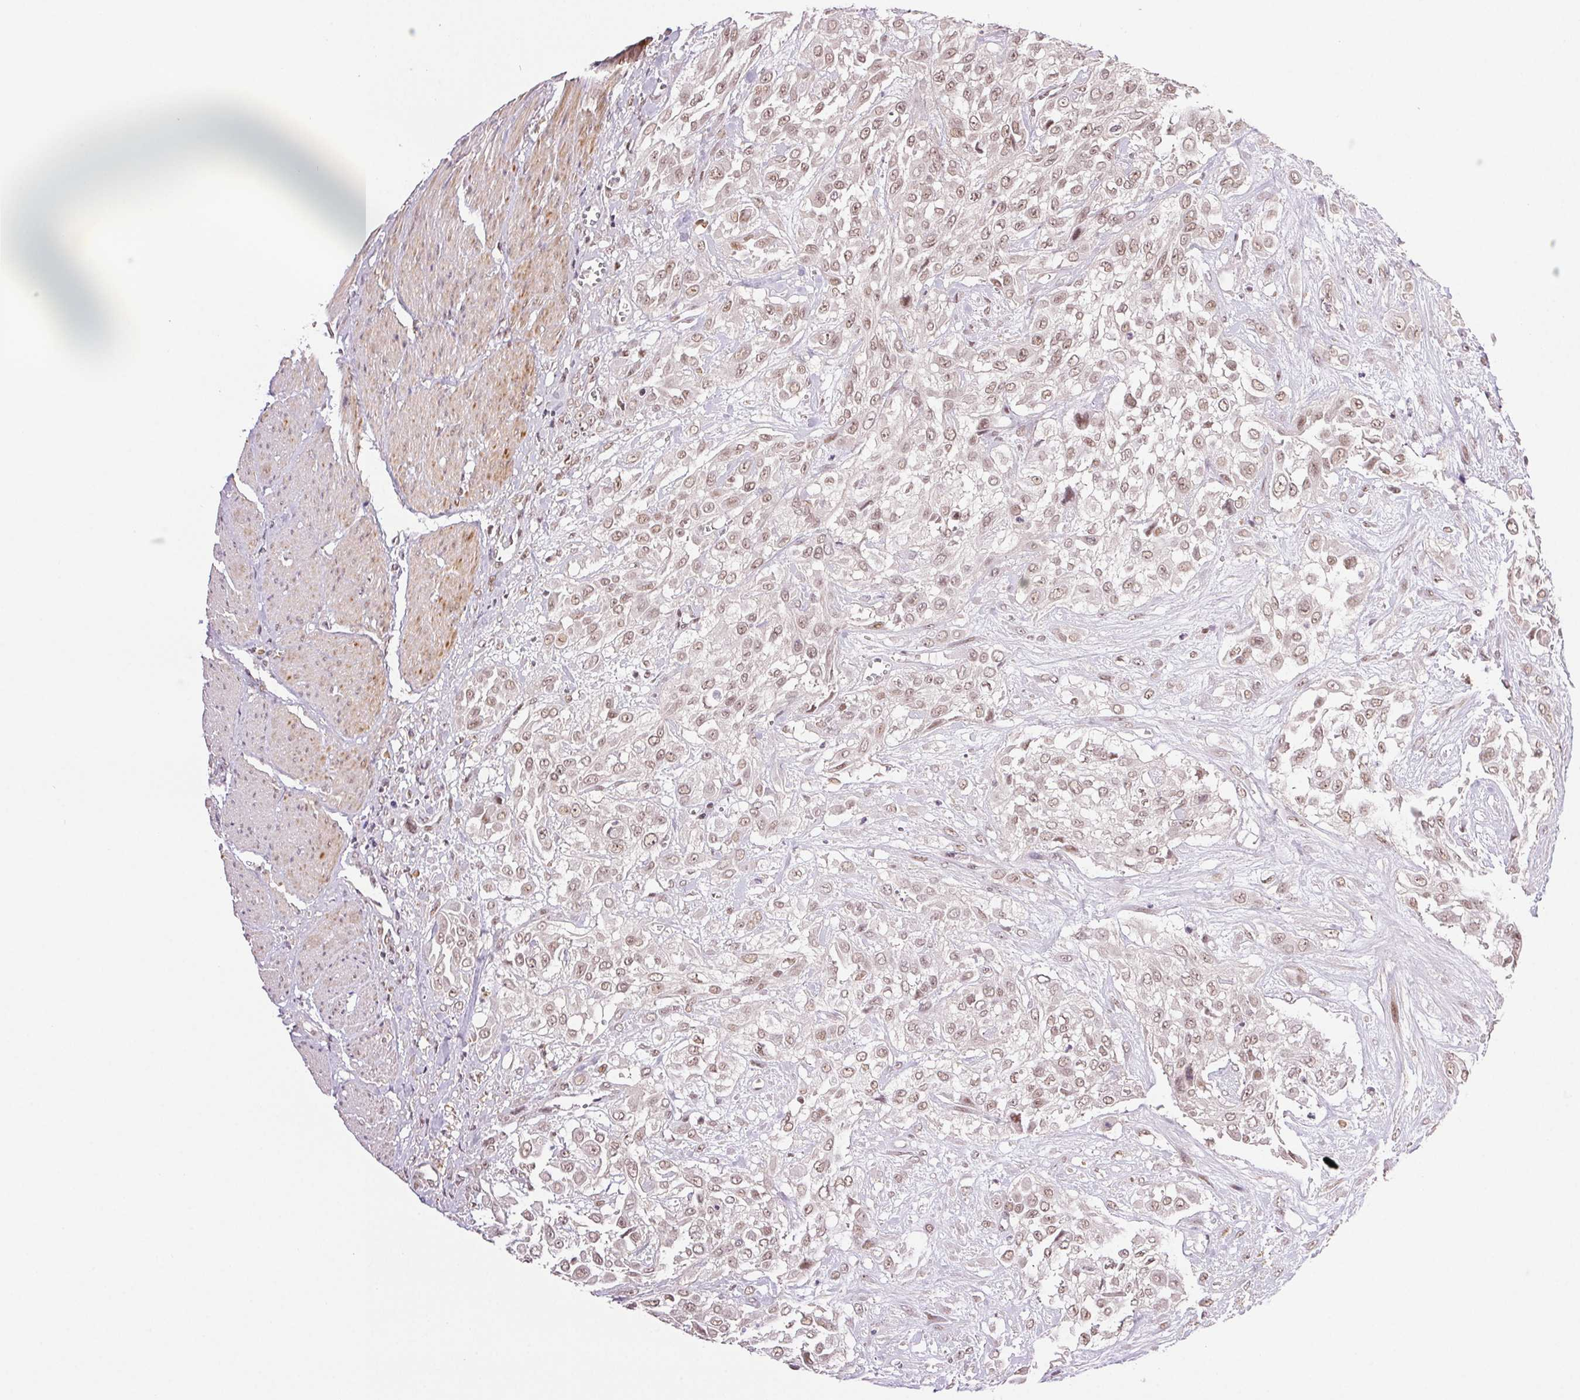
{"staining": {"intensity": "moderate", "quantity": ">75%", "location": "nuclear"}, "tissue": "urothelial cancer", "cell_type": "Tumor cells", "image_type": "cancer", "snomed": [{"axis": "morphology", "description": "Urothelial carcinoma, High grade"}, {"axis": "topography", "description": "Urinary bladder"}], "caption": "About >75% of tumor cells in urothelial carcinoma (high-grade) display moderate nuclear protein expression as visualized by brown immunohistochemical staining.", "gene": "PRPF18", "patient": {"sex": "male", "age": 57}}